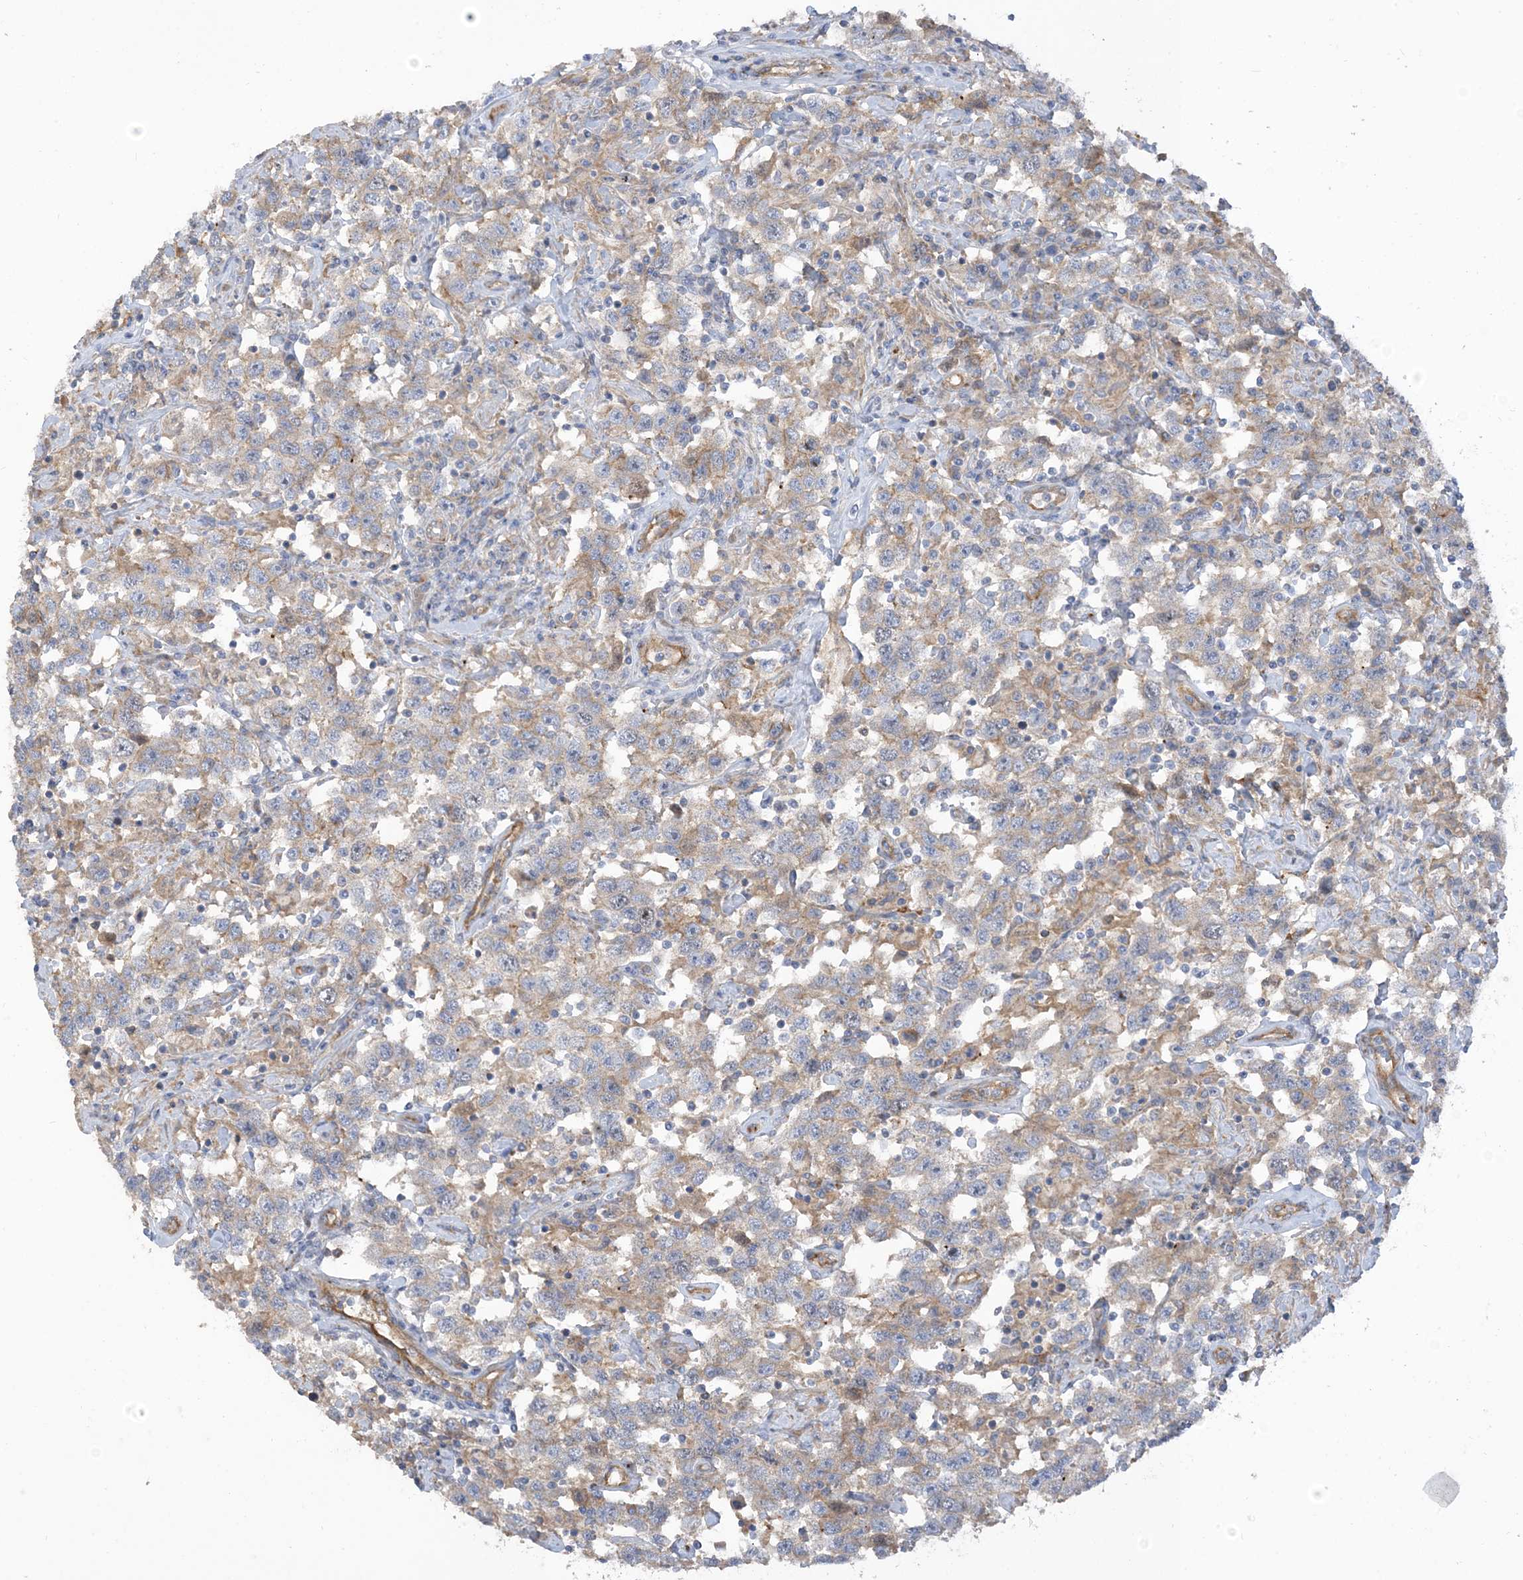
{"staining": {"intensity": "weak", "quantity": "<25%", "location": "cytoplasmic/membranous"}, "tissue": "testis cancer", "cell_type": "Tumor cells", "image_type": "cancer", "snomed": [{"axis": "morphology", "description": "Seminoma, NOS"}, {"axis": "topography", "description": "Testis"}], "caption": "Histopathology image shows no protein expression in tumor cells of seminoma (testis) tissue. Nuclei are stained in blue.", "gene": "PEAR1", "patient": {"sex": "male", "age": 41}}